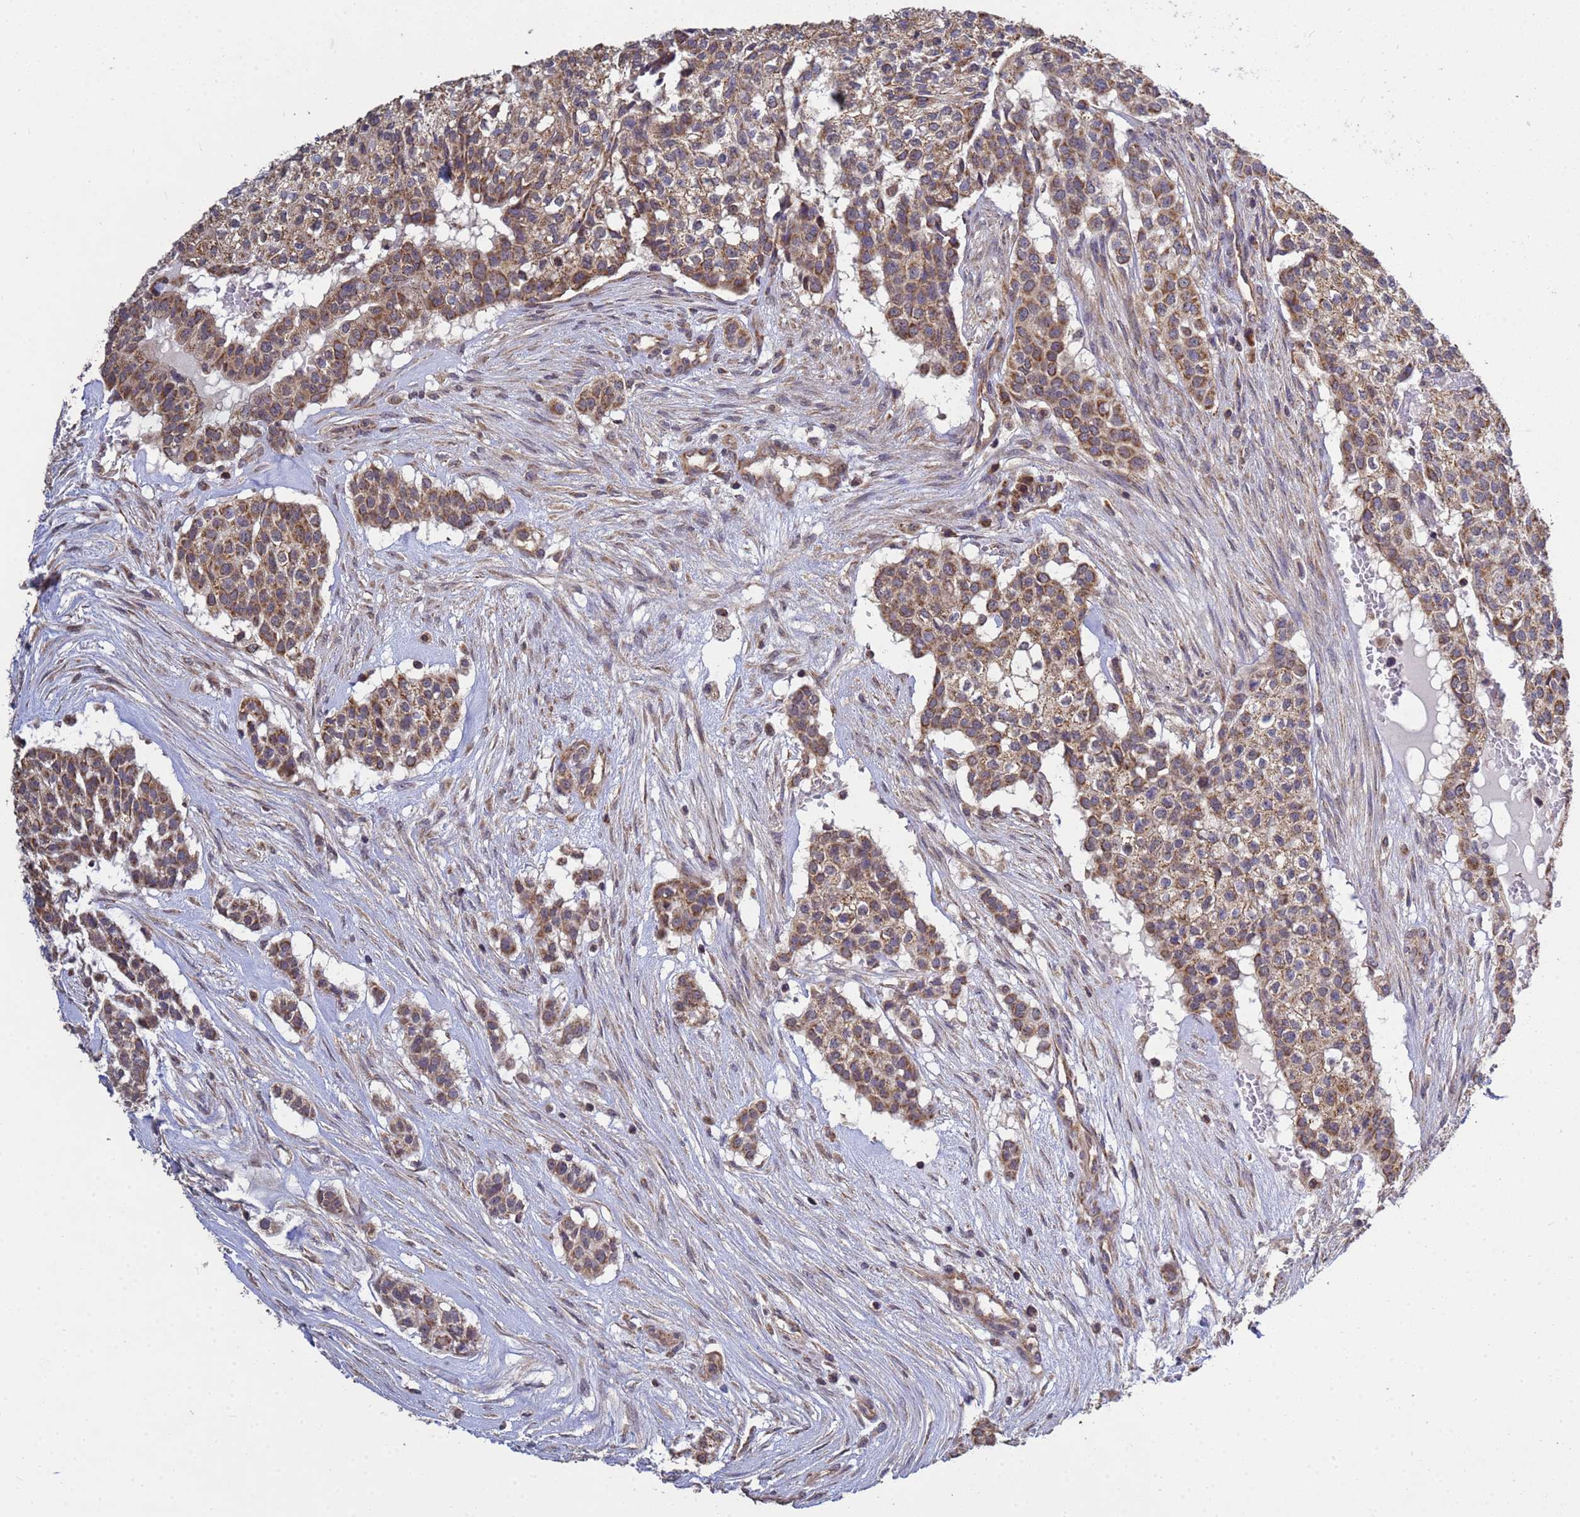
{"staining": {"intensity": "moderate", "quantity": ">75%", "location": "cytoplasmic/membranous"}, "tissue": "head and neck cancer", "cell_type": "Tumor cells", "image_type": "cancer", "snomed": [{"axis": "morphology", "description": "Adenocarcinoma, NOS"}, {"axis": "topography", "description": "Head-Neck"}], "caption": "Moderate cytoplasmic/membranous expression for a protein is identified in about >75% of tumor cells of head and neck adenocarcinoma using IHC.", "gene": "P2RX7", "patient": {"sex": "male", "age": 81}}